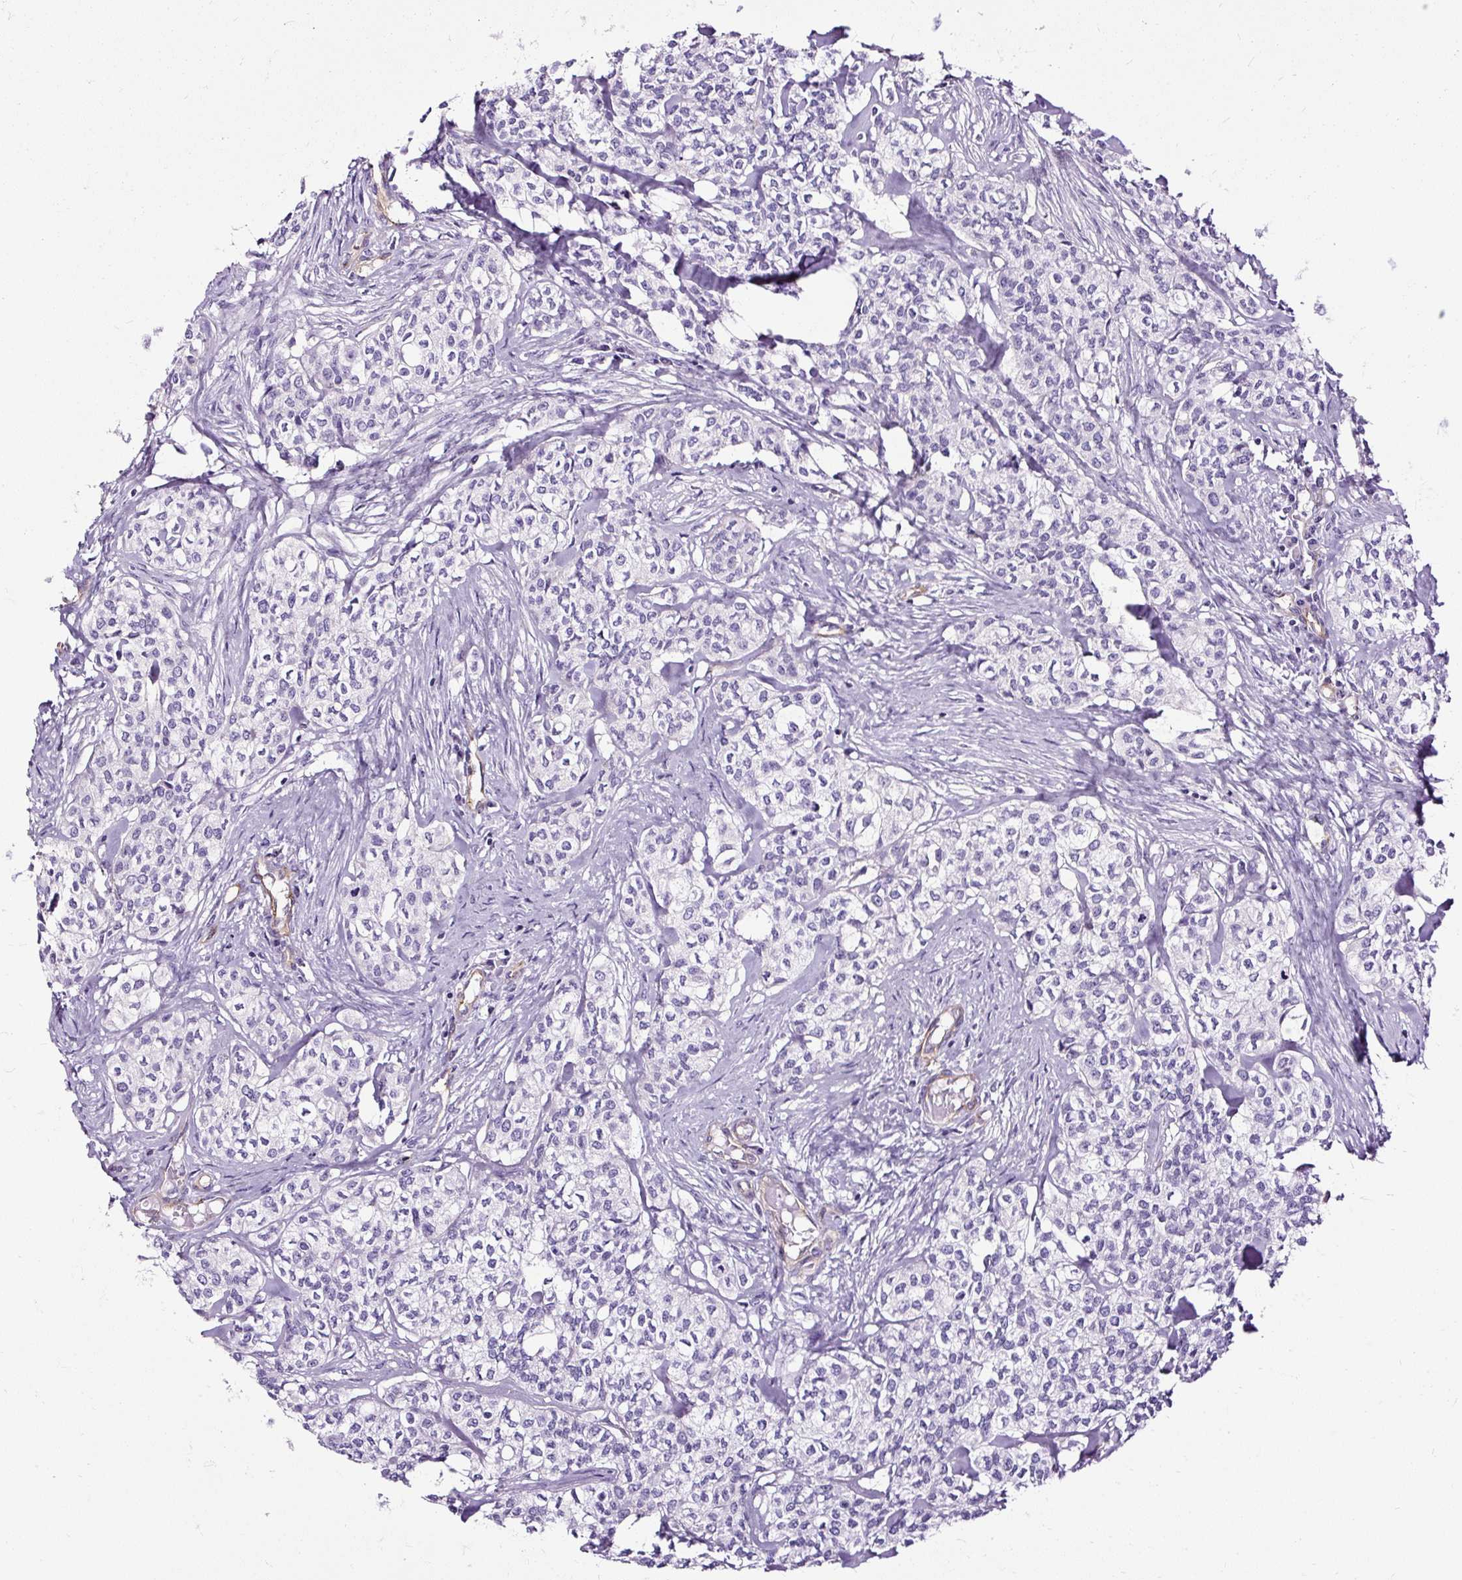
{"staining": {"intensity": "negative", "quantity": "none", "location": "none"}, "tissue": "head and neck cancer", "cell_type": "Tumor cells", "image_type": "cancer", "snomed": [{"axis": "morphology", "description": "Adenocarcinoma, NOS"}, {"axis": "topography", "description": "Head-Neck"}], "caption": "IHC histopathology image of head and neck adenocarcinoma stained for a protein (brown), which shows no expression in tumor cells.", "gene": "SLC7A8", "patient": {"sex": "male", "age": 81}}